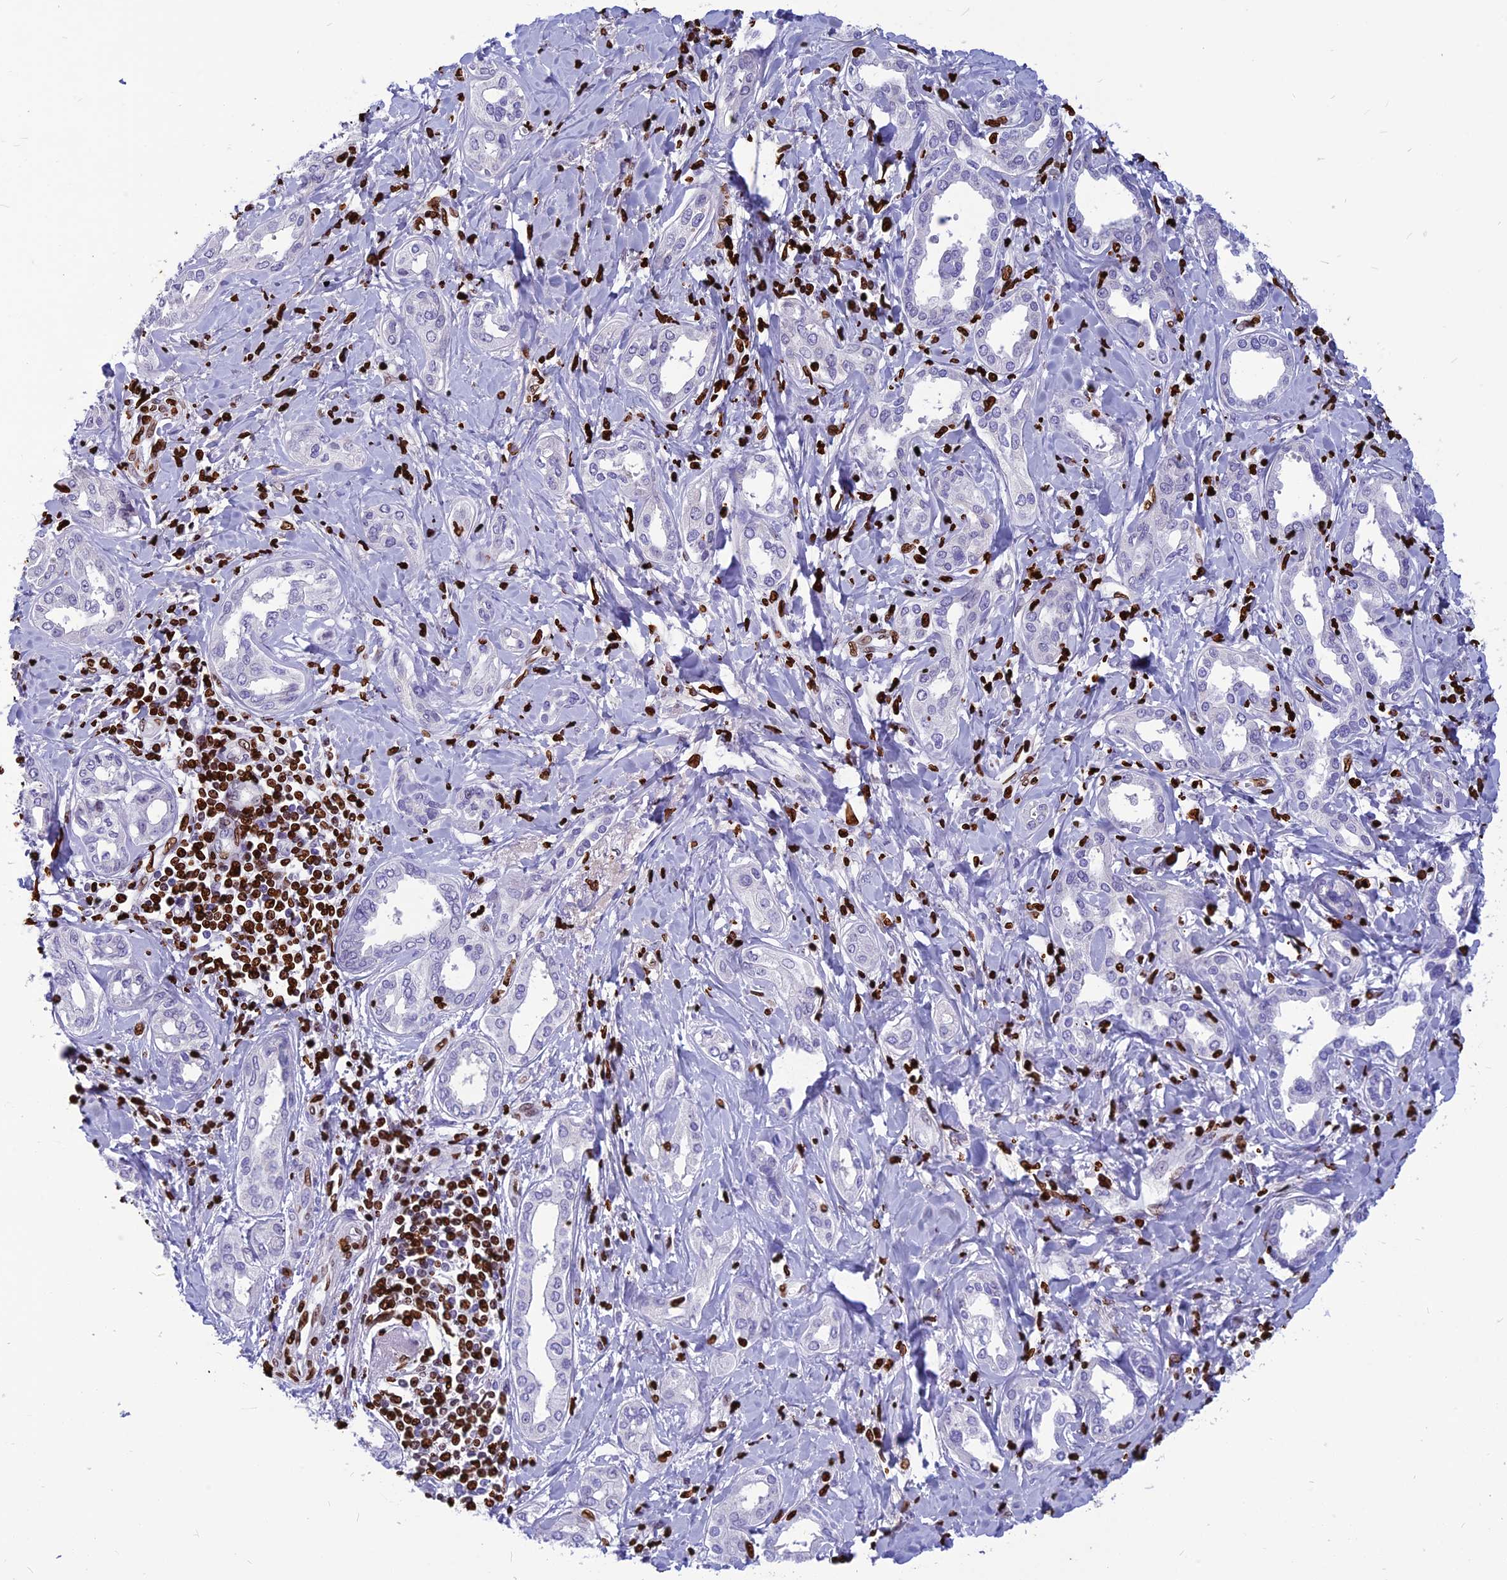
{"staining": {"intensity": "negative", "quantity": "none", "location": "none"}, "tissue": "liver cancer", "cell_type": "Tumor cells", "image_type": "cancer", "snomed": [{"axis": "morphology", "description": "Cholangiocarcinoma"}, {"axis": "topography", "description": "Liver"}], "caption": "The immunohistochemistry (IHC) micrograph has no significant positivity in tumor cells of liver cholangiocarcinoma tissue.", "gene": "AKAP17A", "patient": {"sex": "female", "age": 77}}